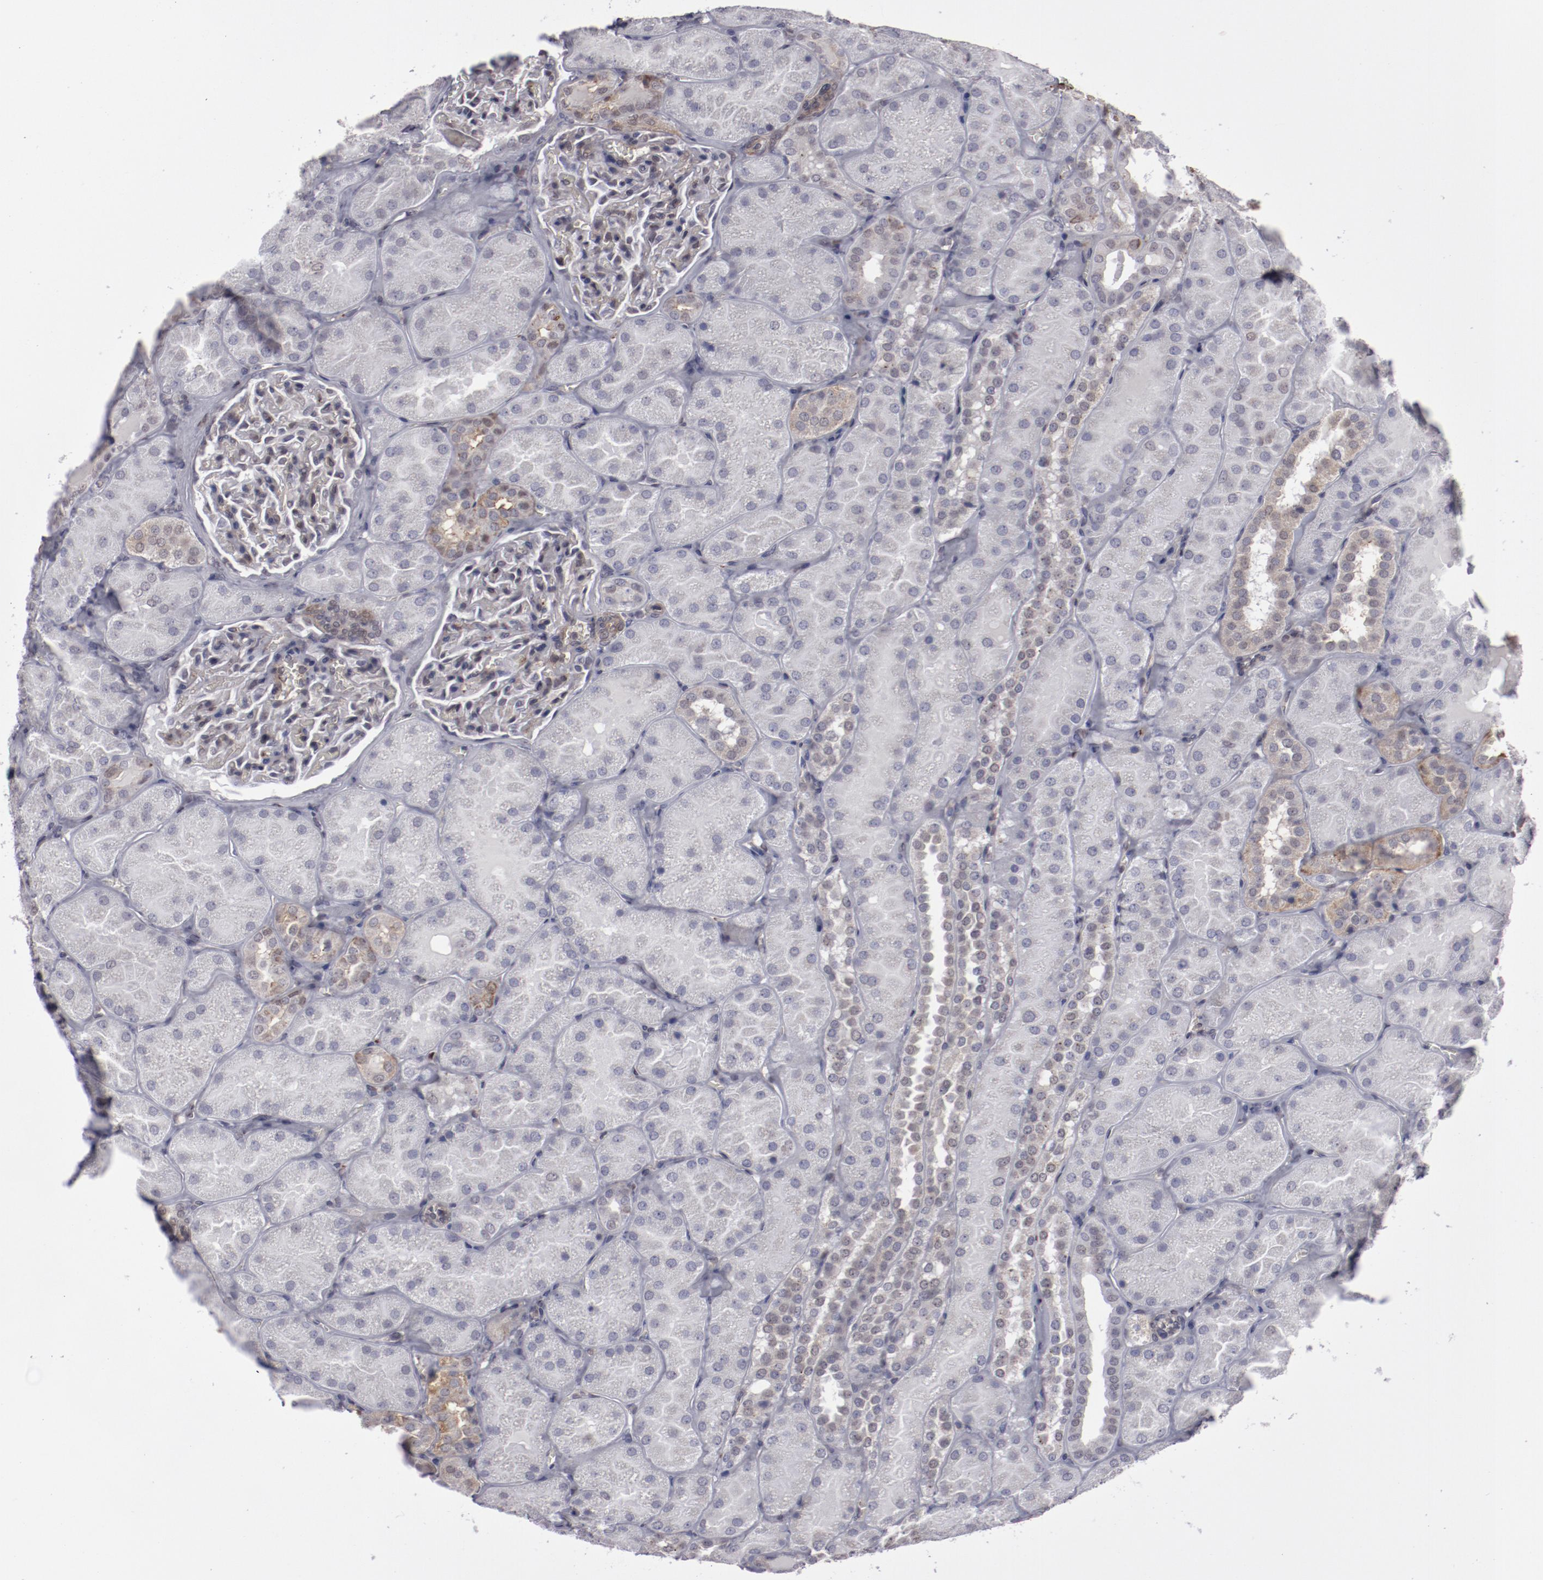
{"staining": {"intensity": "negative", "quantity": "none", "location": "none"}, "tissue": "kidney", "cell_type": "Cells in glomeruli", "image_type": "normal", "snomed": [{"axis": "morphology", "description": "Normal tissue, NOS"}, {"axis": "topography", "description": "Kidney"}], "caption": "High power microscopy photomicrograph of an IHC image of benign kidney, revealing no significant staining in cells in glomeruli. (DAB immunohistochemistry (IHC) with hematoxylin counter stain).", "gene": "LEF1", "patient": {"sex": "male", "age": 28}}